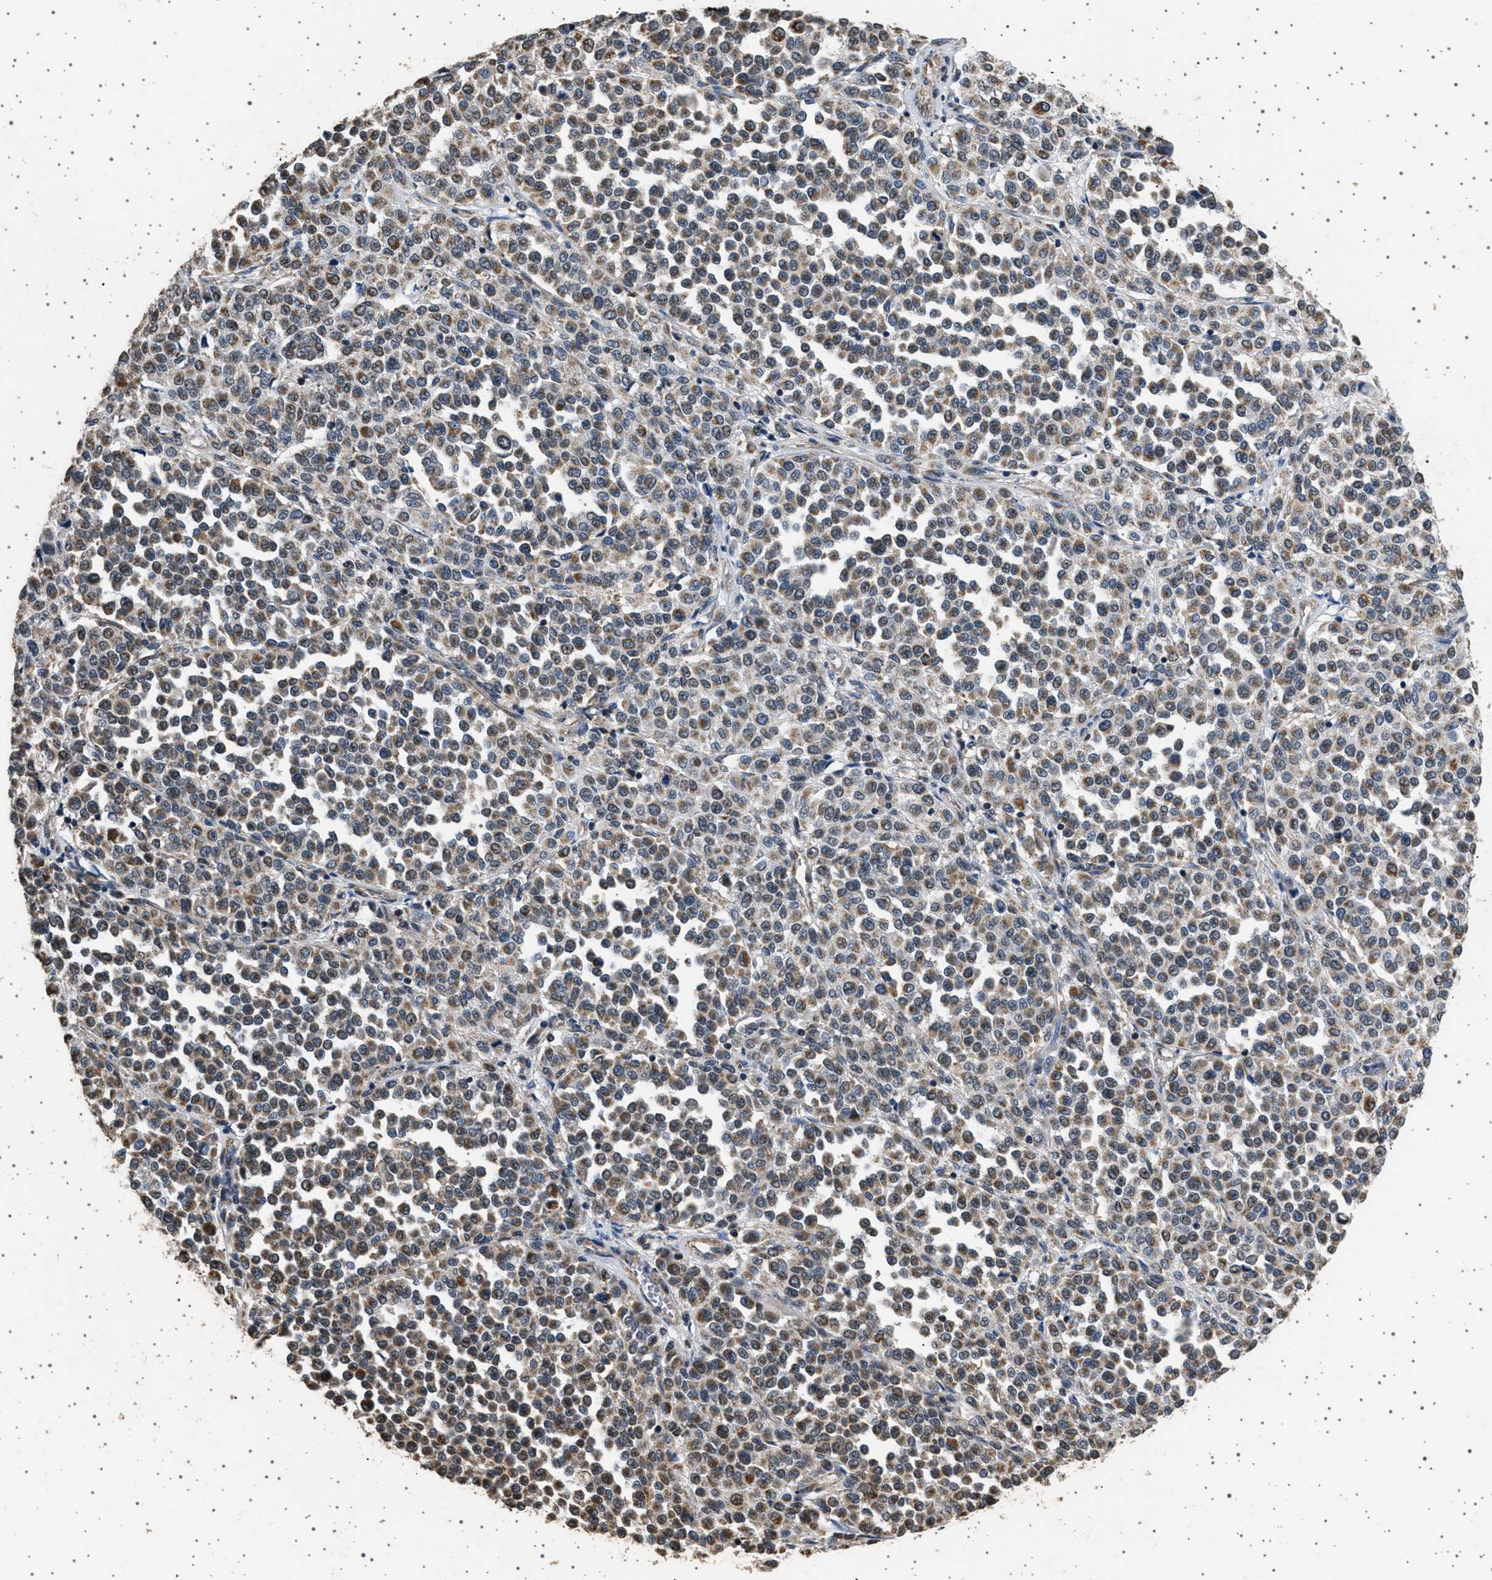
{"staining": {"intensity": "moderate", "quantity": ">75%", "location": "cytoplasmic/membranous"}, "tissue": "melanoma", "cell_type": "Tumor cells", "image_type": "cancer", "snomed": [{"axis": "morphology", "description": "Malignant melanoma, Metastatic site"}, {"axis": "topography", "description": "Pancreas"}], "caption": "Melanoma stained for a protein displays moderate cytoplasmic/membranous positivity in tumor cells. (Stains: DAB (3,3'-diaminobenzidine) in brown, nuclei in blue, Microscopy: brightfield microscopy at high magnification).", "gene": "KCNA4", "patient": {"sex": "female", "age": 30}}